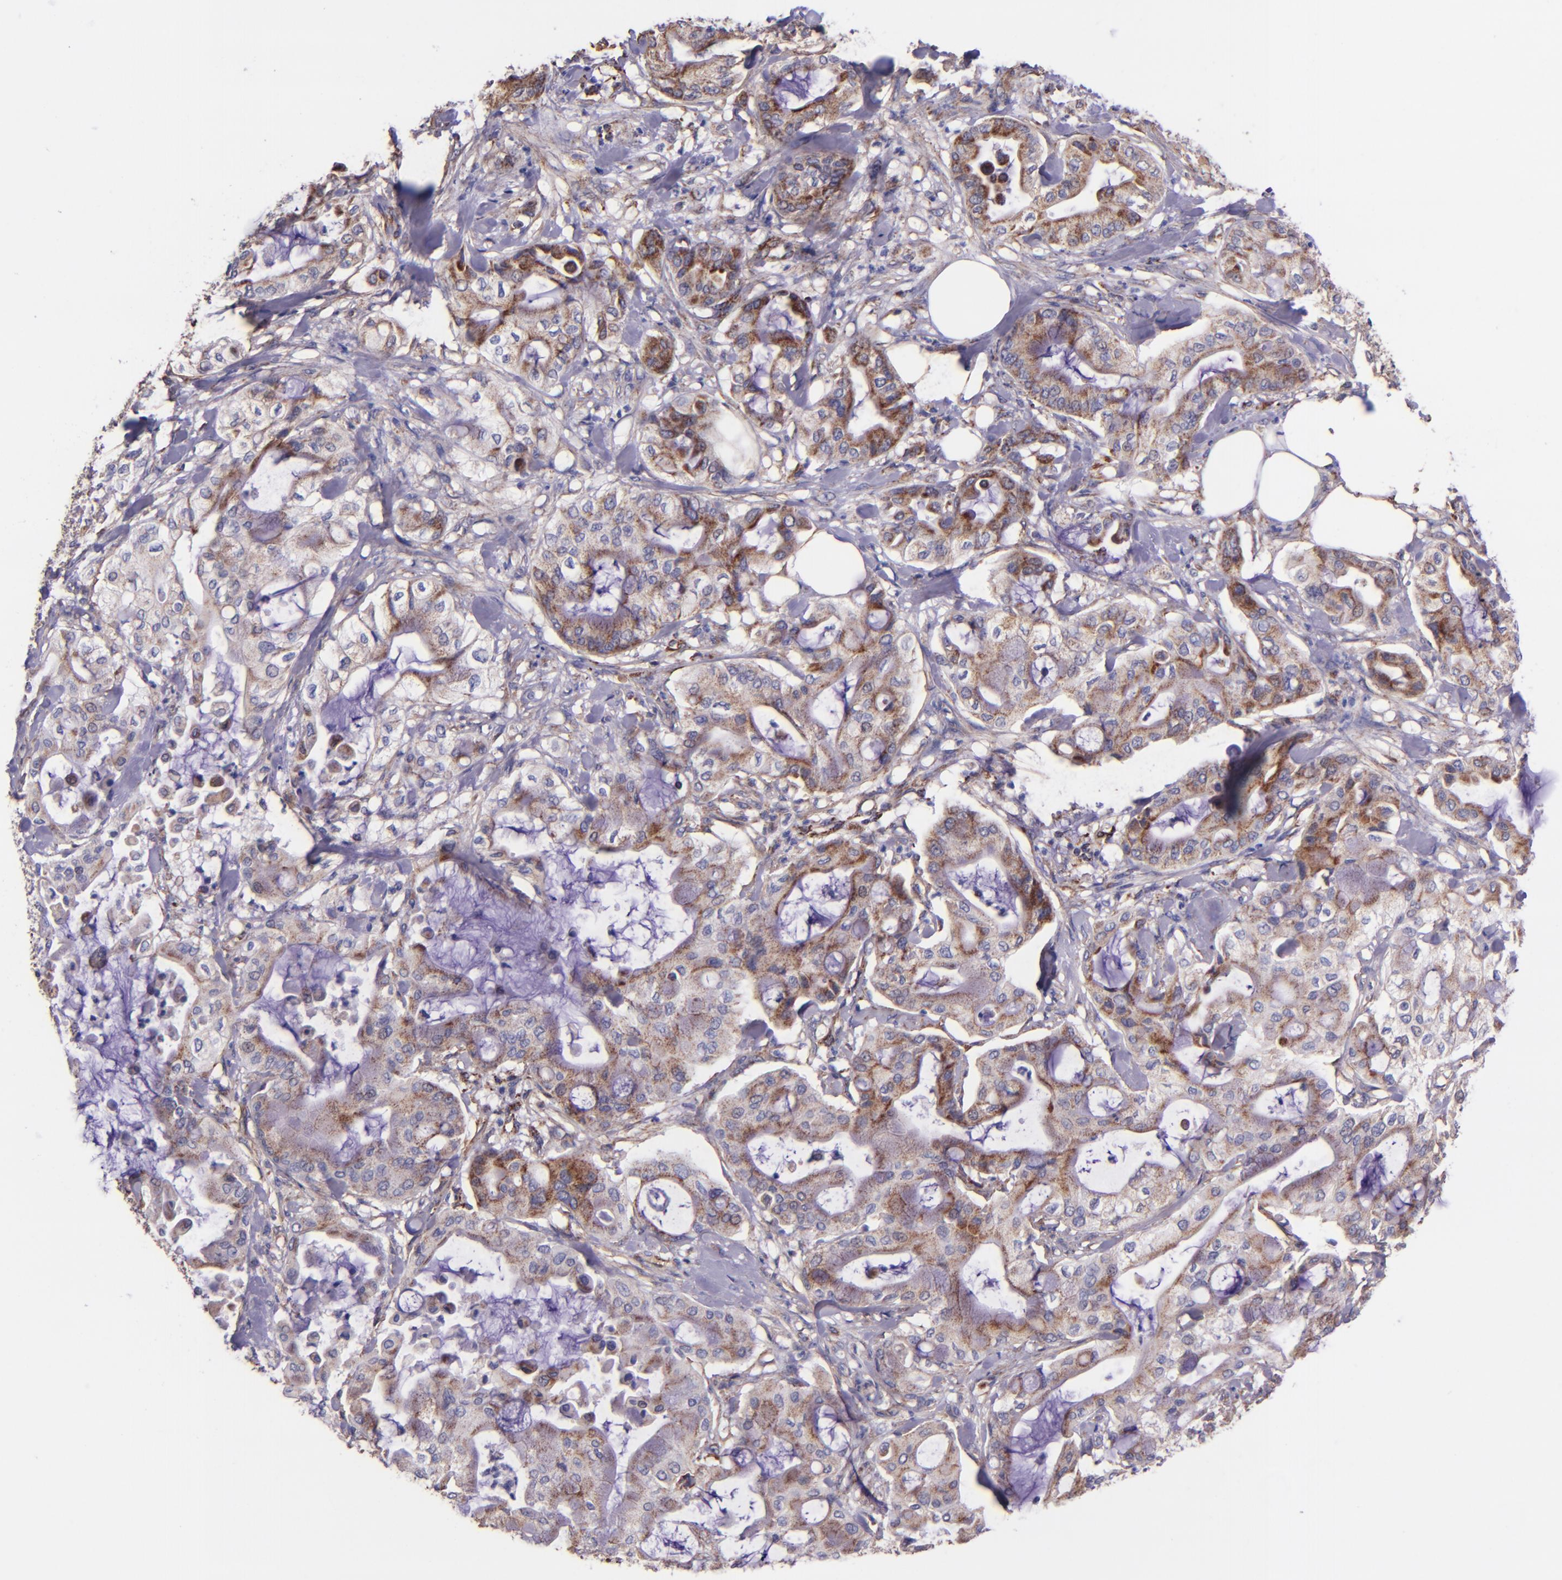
{"staining": {"intensity": "weak", "quantity": ">75%", "location": "cytoplasmic/membranous"}, "tissue": "pancreatic cancer", "cell_type": "Tumor cells", "image_type": "cancer", "snomed": [{"axis": "morphology", "description": "Adenocarcinoma, NOS"}, {"axis": "morphology", "description": "Adenocarcinoma, metastatic, NOS"}, {"axis": "topography", "description": "Lymph node"}, {"axis": "topography", "description": "Pancreas"}, {"axis": "topography", "description": "Duodenum"}], "caption": "IHC photomicrograph of pancreatic cancer stained for a protein (brown), which shows low levels of weak cytoplasmic/membranous expression in about >75% of tumor cells.", "gene": "IDH3G", "patient": {"sex": "female", "age": 64}}